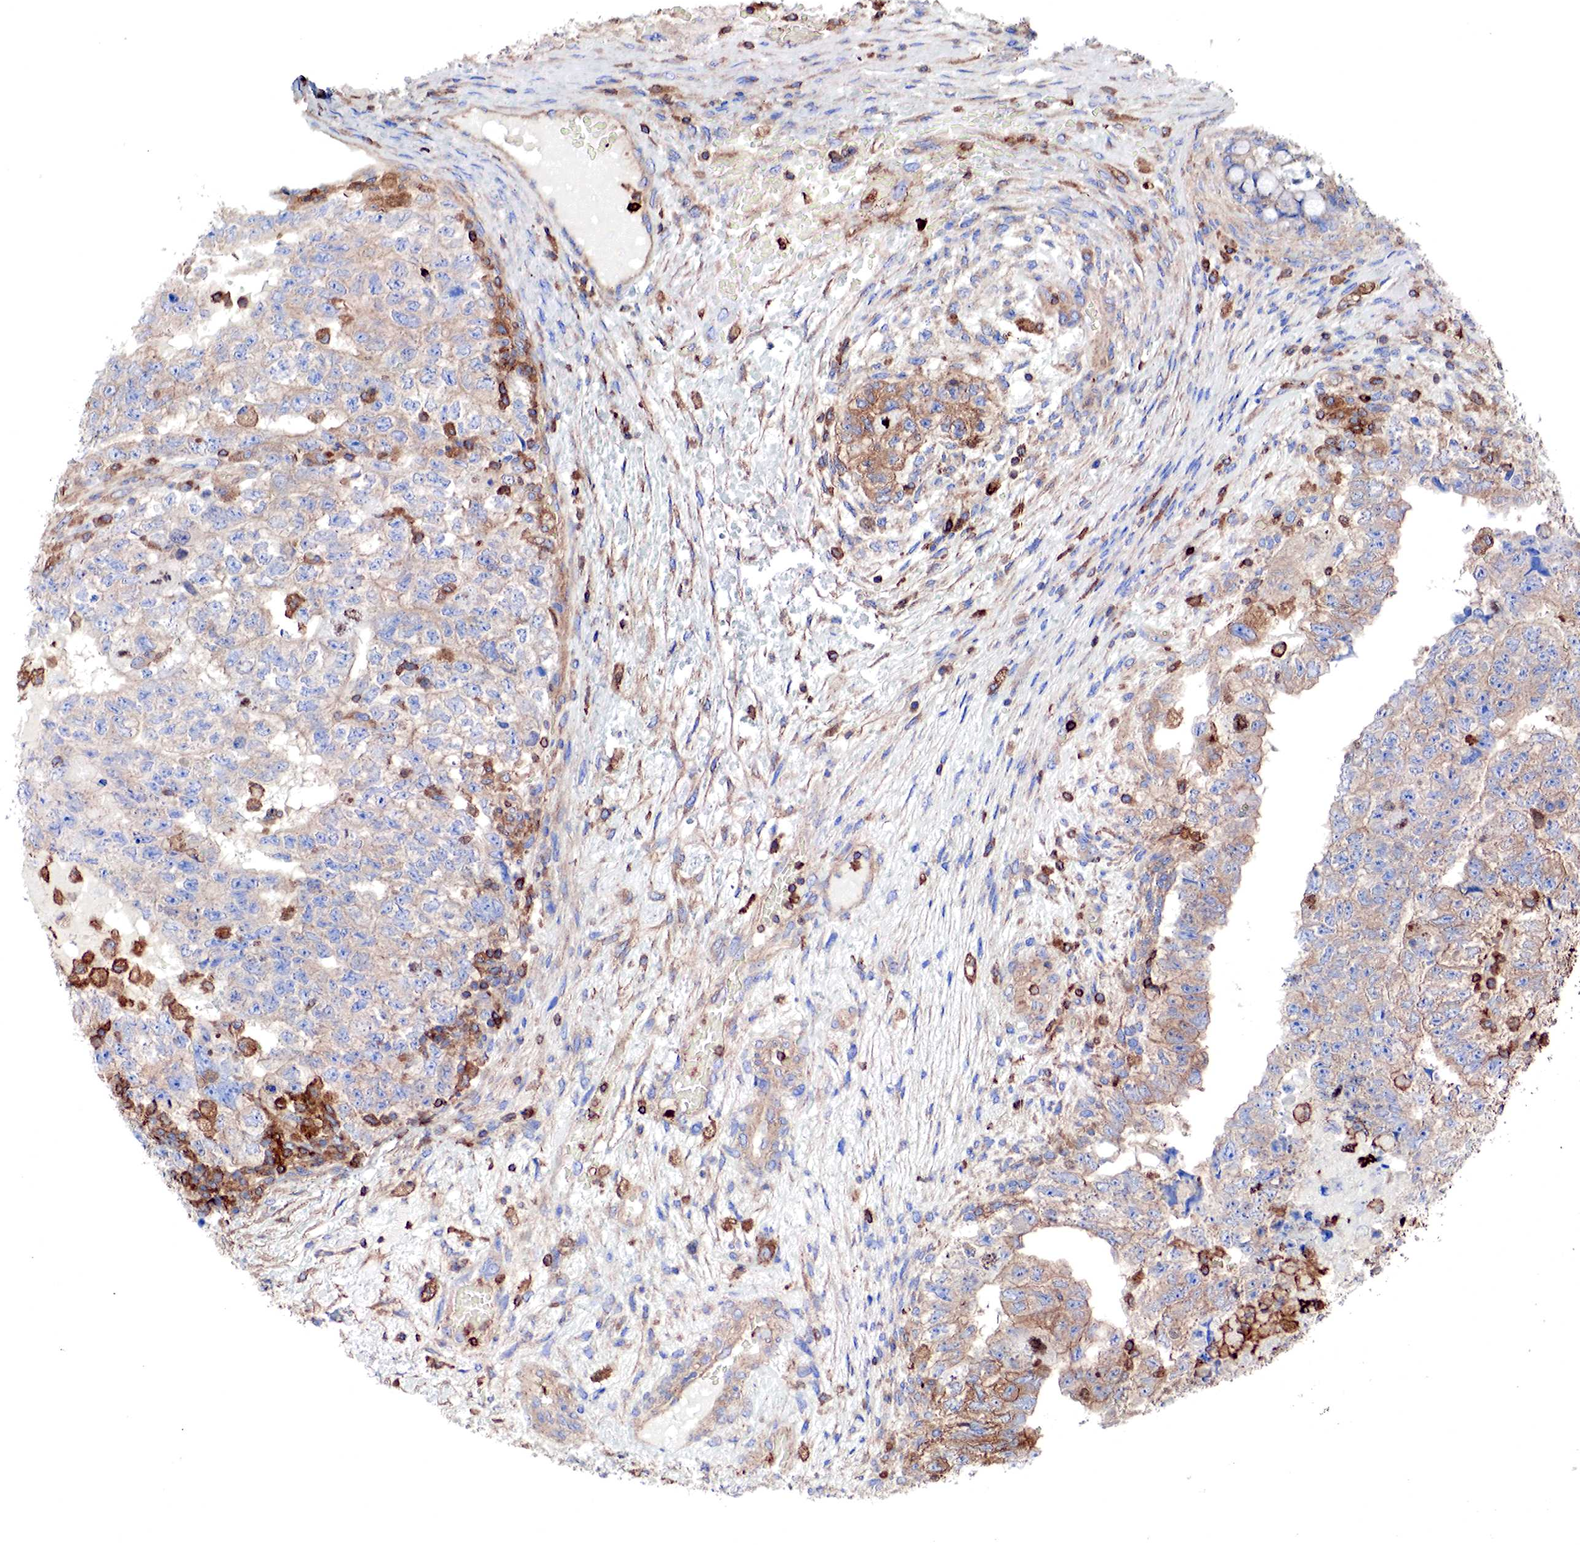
{"staining": {"intensity": "weak", "quantity": "25%-75%", "location": "cytoplasmic/membranous"}, "tissue": "testis cancer", "cell_type": "Tumor cells", "image_type": "cancer", "snomed": [{"axis": "morphology", "description": "Carcinoma, Embryonal, NOS"}, {"axis": "topography", "description": "Testis"}], "caption": "Immunohistochemical staining of human testis embryonal carcinoma demonstrates low levels of weak cytoplasmic/membranous expression in about 25%-75% of tumor cells.", "gene": "G6PD", "patient": {"sex": "male", "age": 36}}